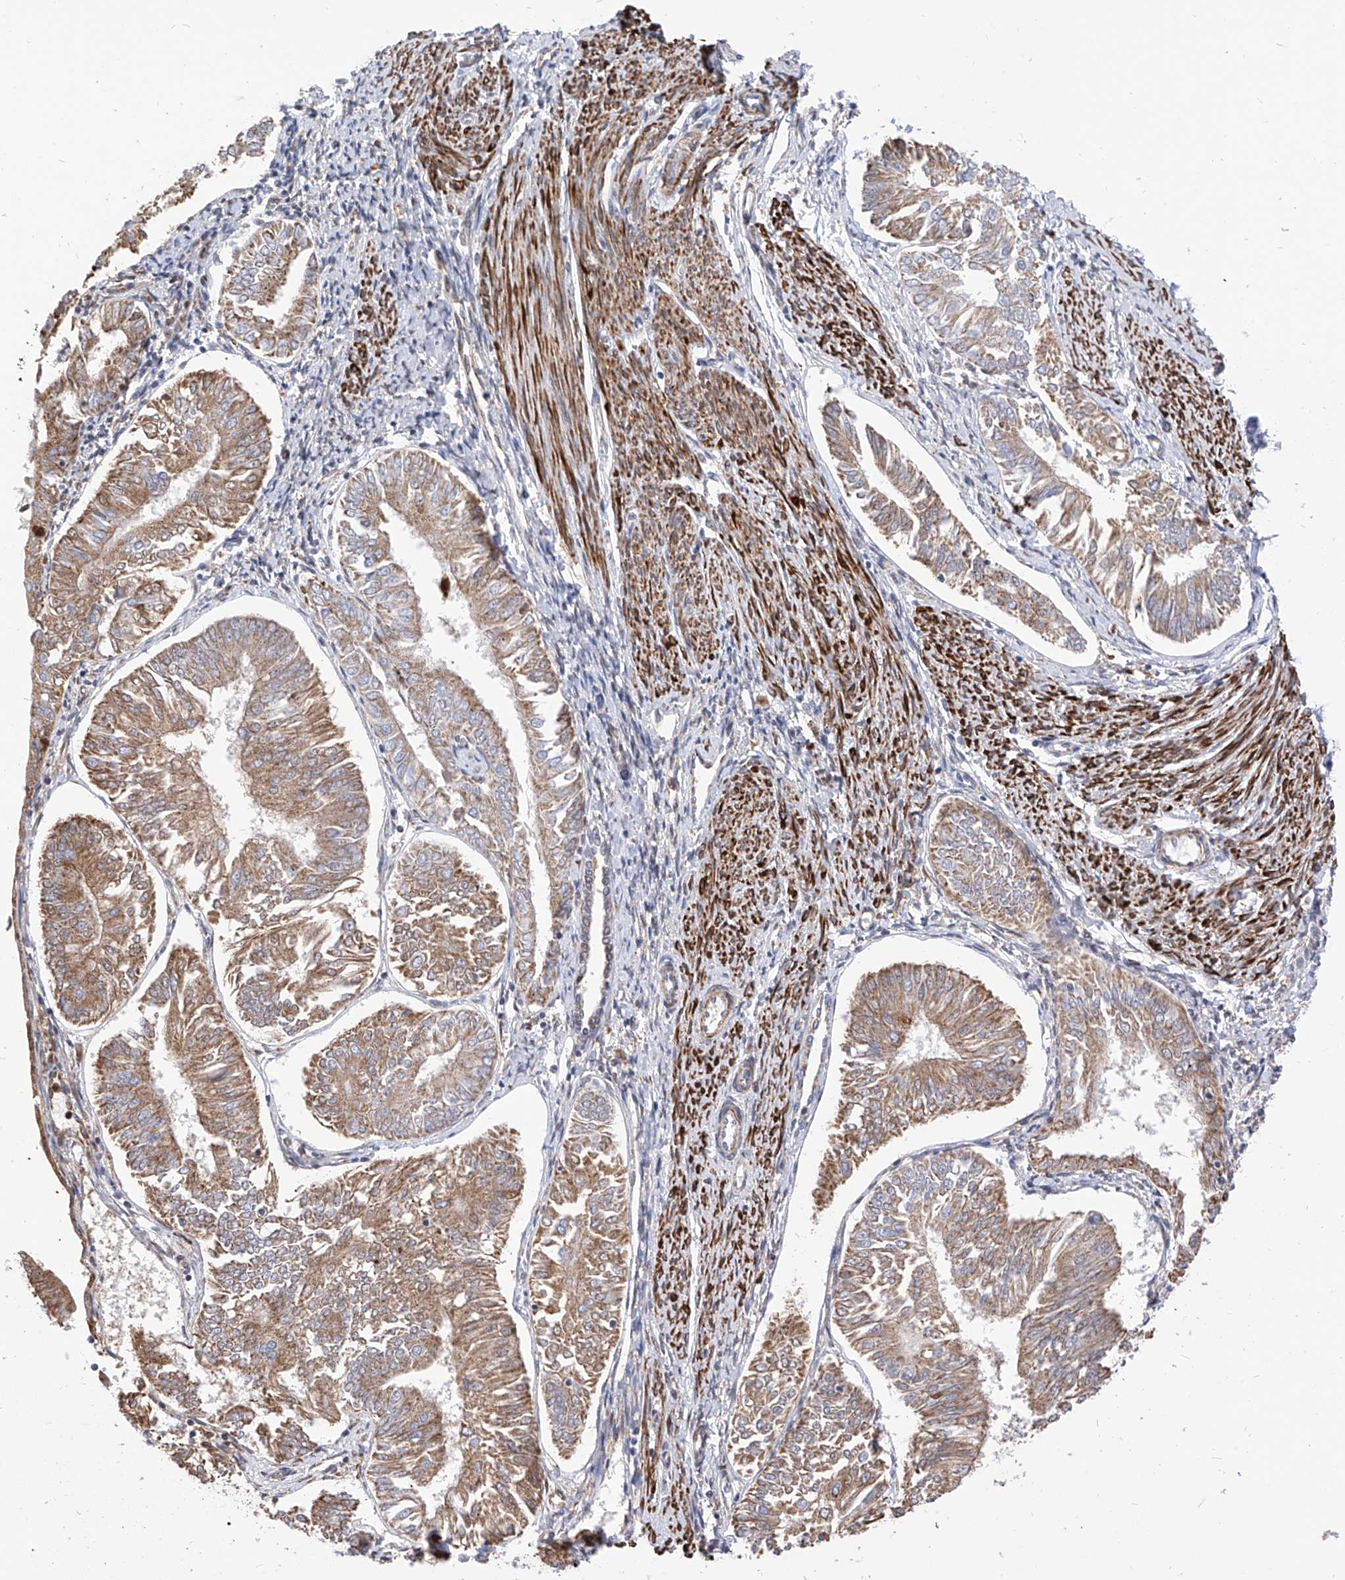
{"staining": {"intensity": "moderate", "quantity": ">75%", "location": "cytoplasmic/membranous"}, "tissue": "endometrial cancer", "cell_type": "Tumor cells", "image_type": "cancer", "snomed": [{"axis": "morphology", "description": "Adenocarcinoma, NOS"}, {"axis": "topography", "description": "Endometrium"}], "caption": "Endometrial cancer (adenocarcinoma) stained for a protein displays moderate cytoplasmic/membranous positivity in tumor cells.", "gene": "TTLL8", "patient": {"sex": "female", "age": 58}}